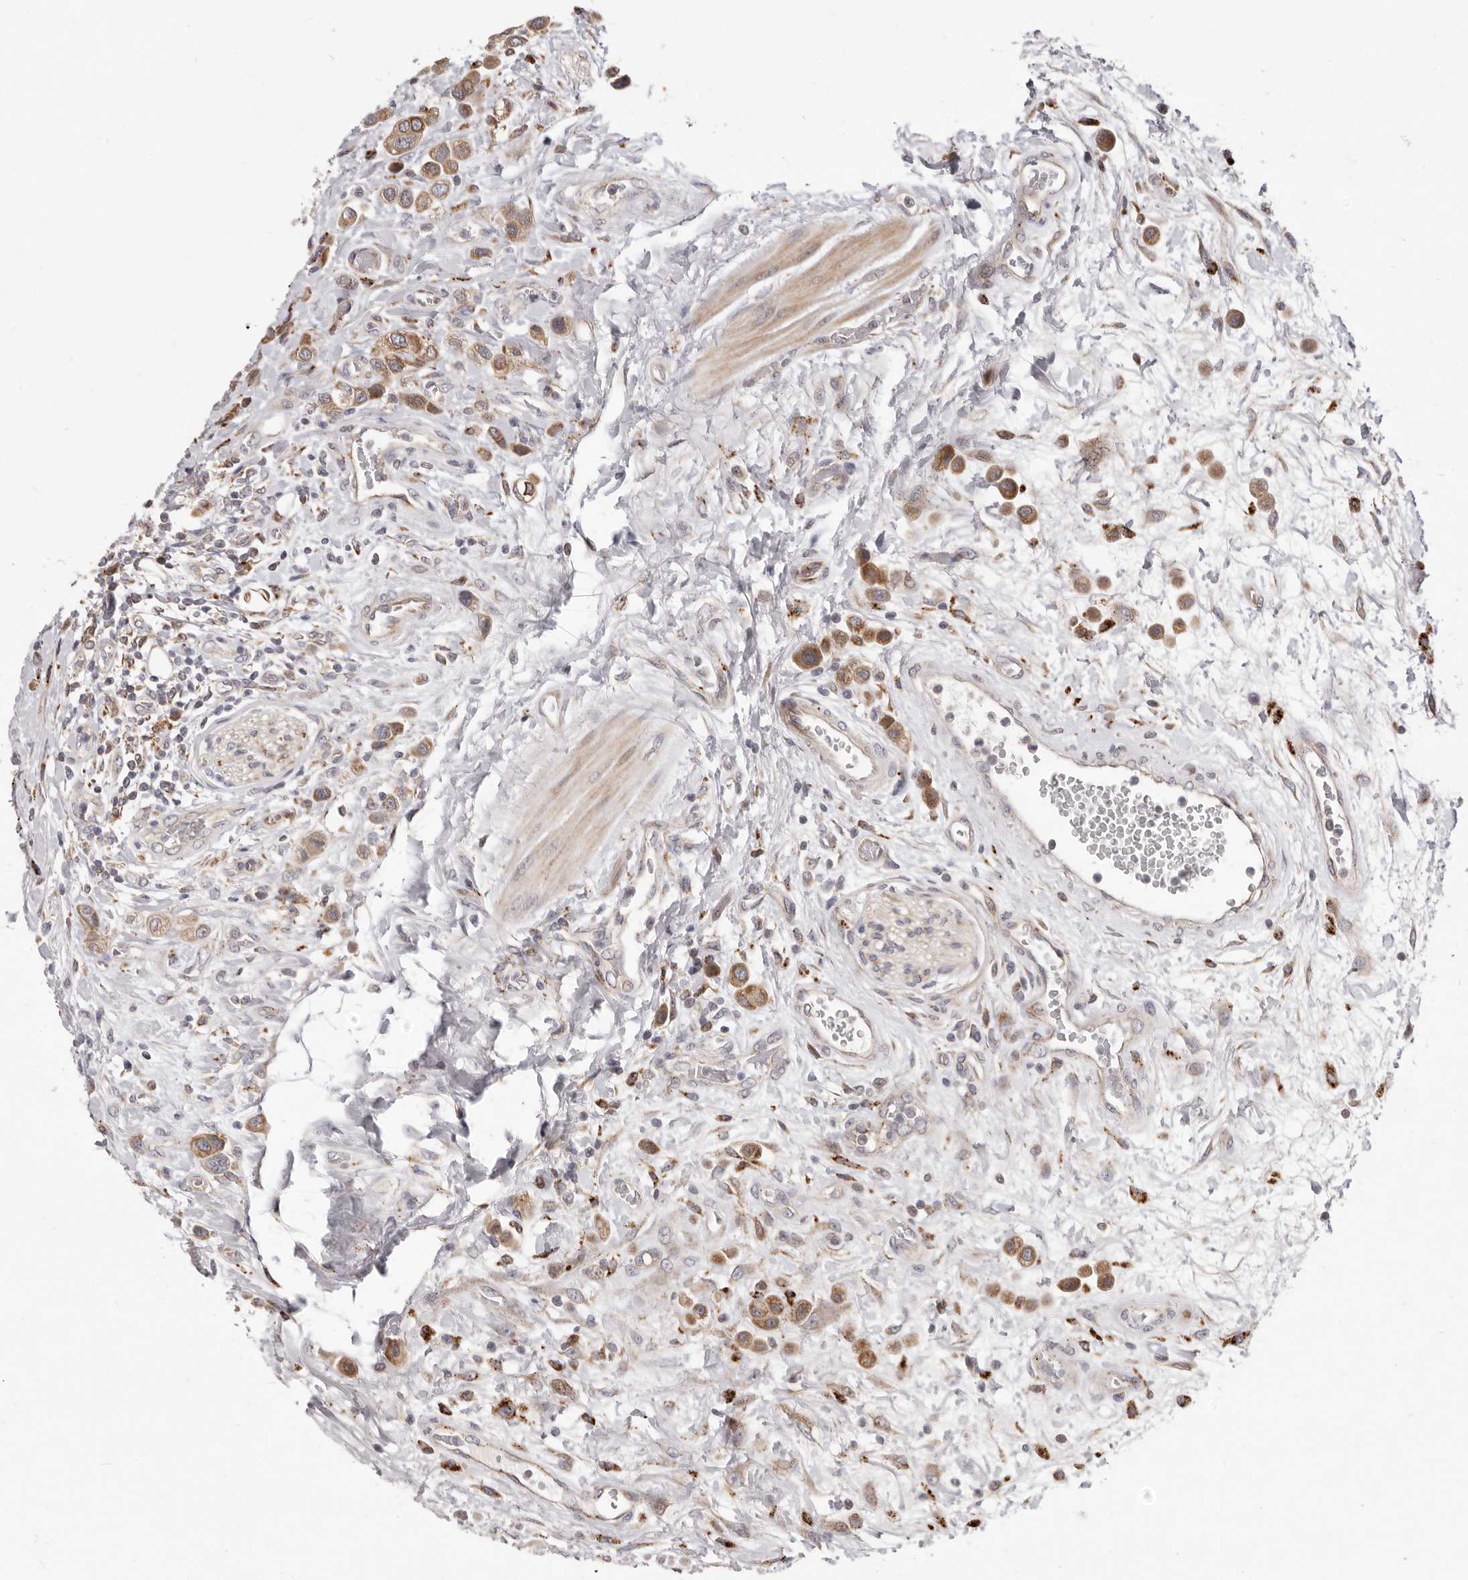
{"staining": {"intensity": "moderate", "quantity": ">75%", "location": "cytoplasmic/membranous"}, "tissue": "urothelial cancer", "cell_type": "Tumor cells", "image_type": "cancer", "snomed": [{"axis": "morphology", "description": "Urothelial carcinoma, High grade"}, {"axis": "topography", "description": "Urinary bladder"}], "caption": "Urothelial carcinoma (high-grade) tissue shows moderate cytoplasmic/membranous positivity in approximately >75% of tumor cells, visualized by immunohistochemistry.", "gene": "TOR3A", "patient": {"sex": "male", "age": 50}}